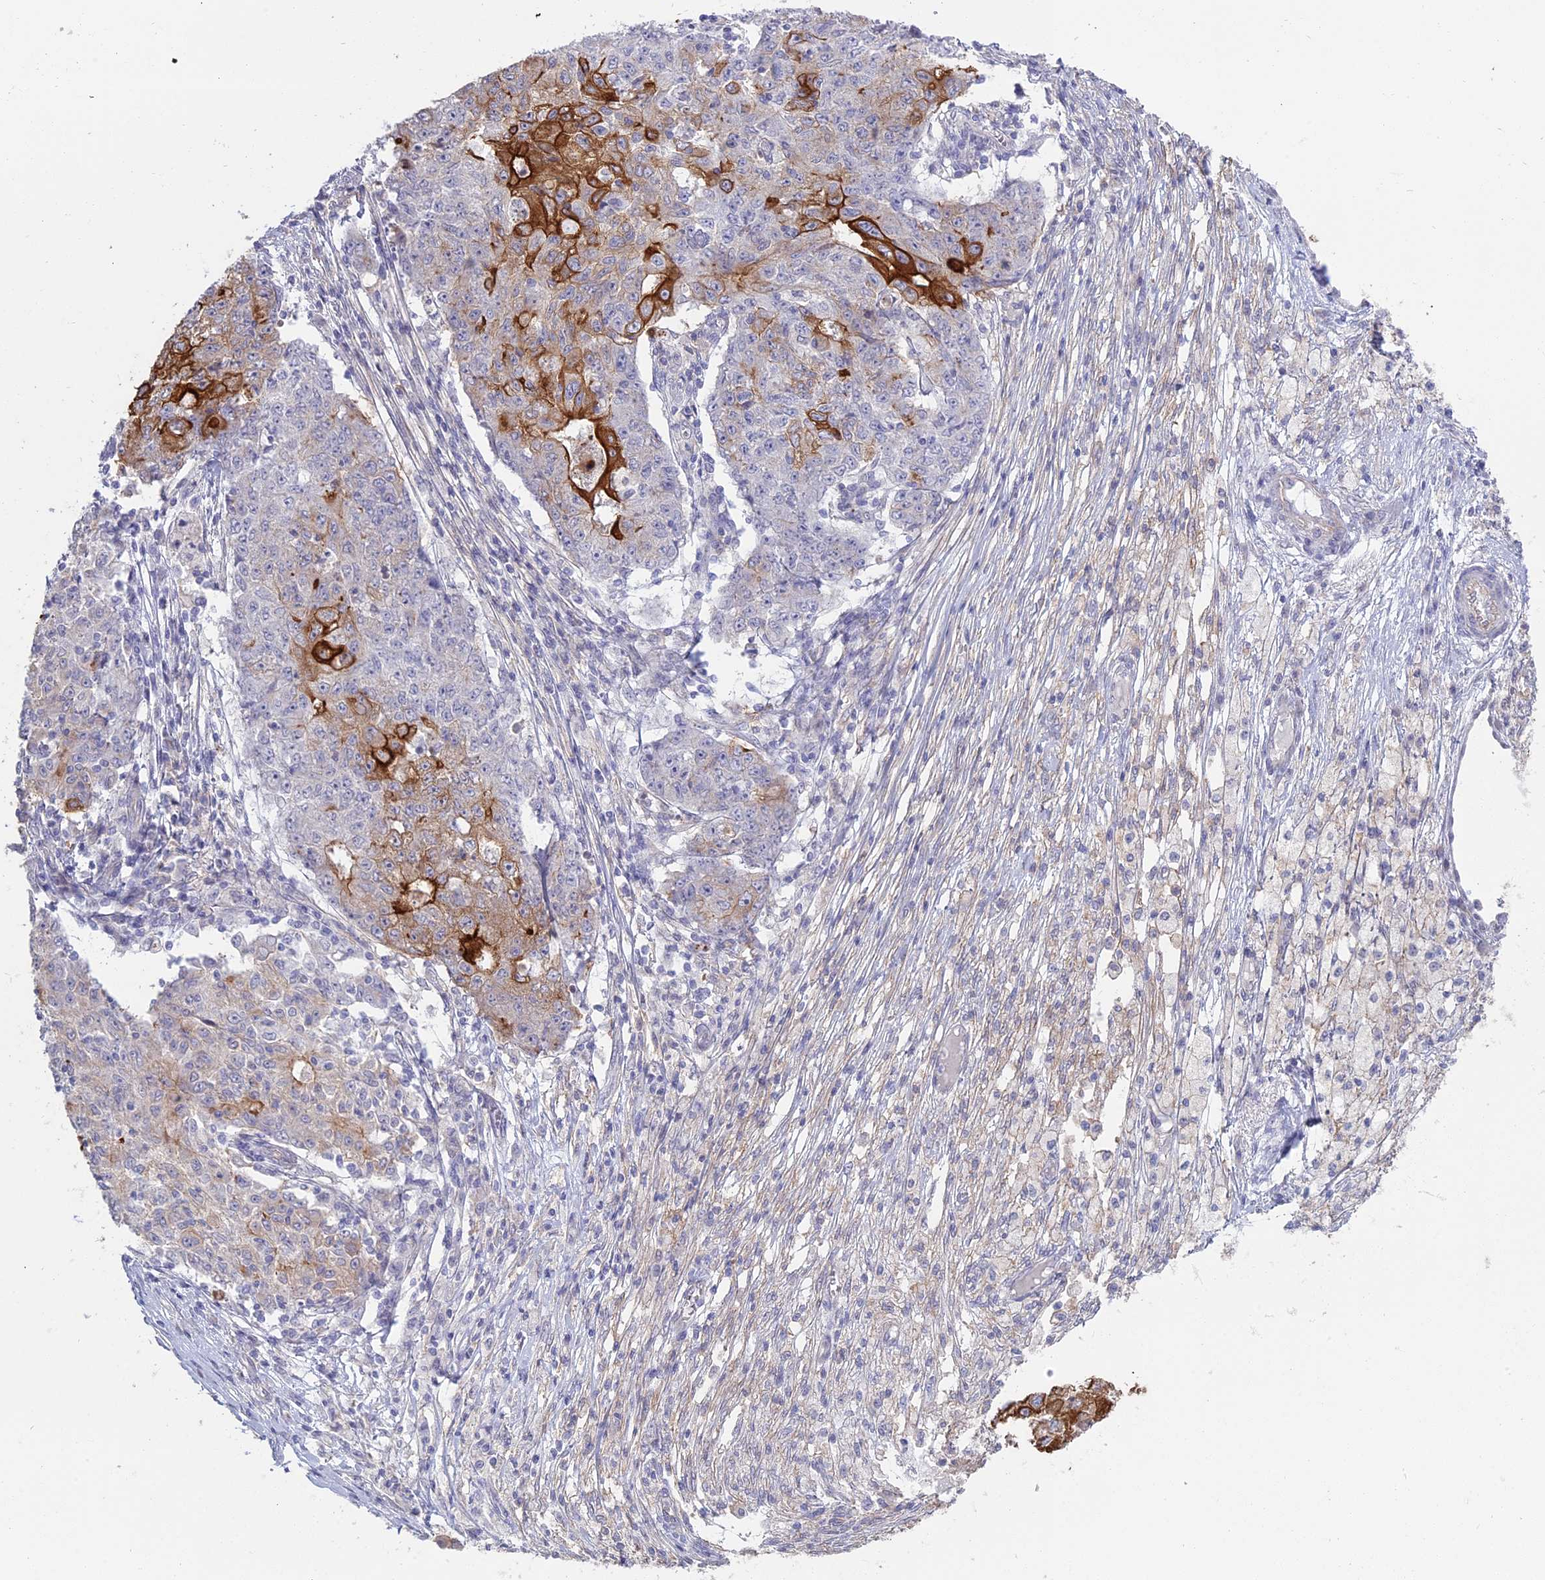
{"staining": {"intensity": "strong", "quantity": "25%-75%", "location": "cytoplasmic/membranous"}, "tissue": "ovarian cancer", "cell_type": "Tumor cells", "image_type": "cancer", "snomed": [{"axis": "morphology", "description": "Carcinoma, endometroid"}, {"axis": "topography", "description": "Ovary"}], "caption": "High-magnification brightfield microscopy of ovarian cancer stained with DAB (brown) and counterstained with hematoxylin (blue). tumor cells exhibit strong cytoplasmic/membranous staining is present in approximately25%-75% of cells. (brown staining indicates protein expression, while blue staining denotes nuclei).", "gene": "MYO5B", "patient": {"sex": "female", "age": 42}}